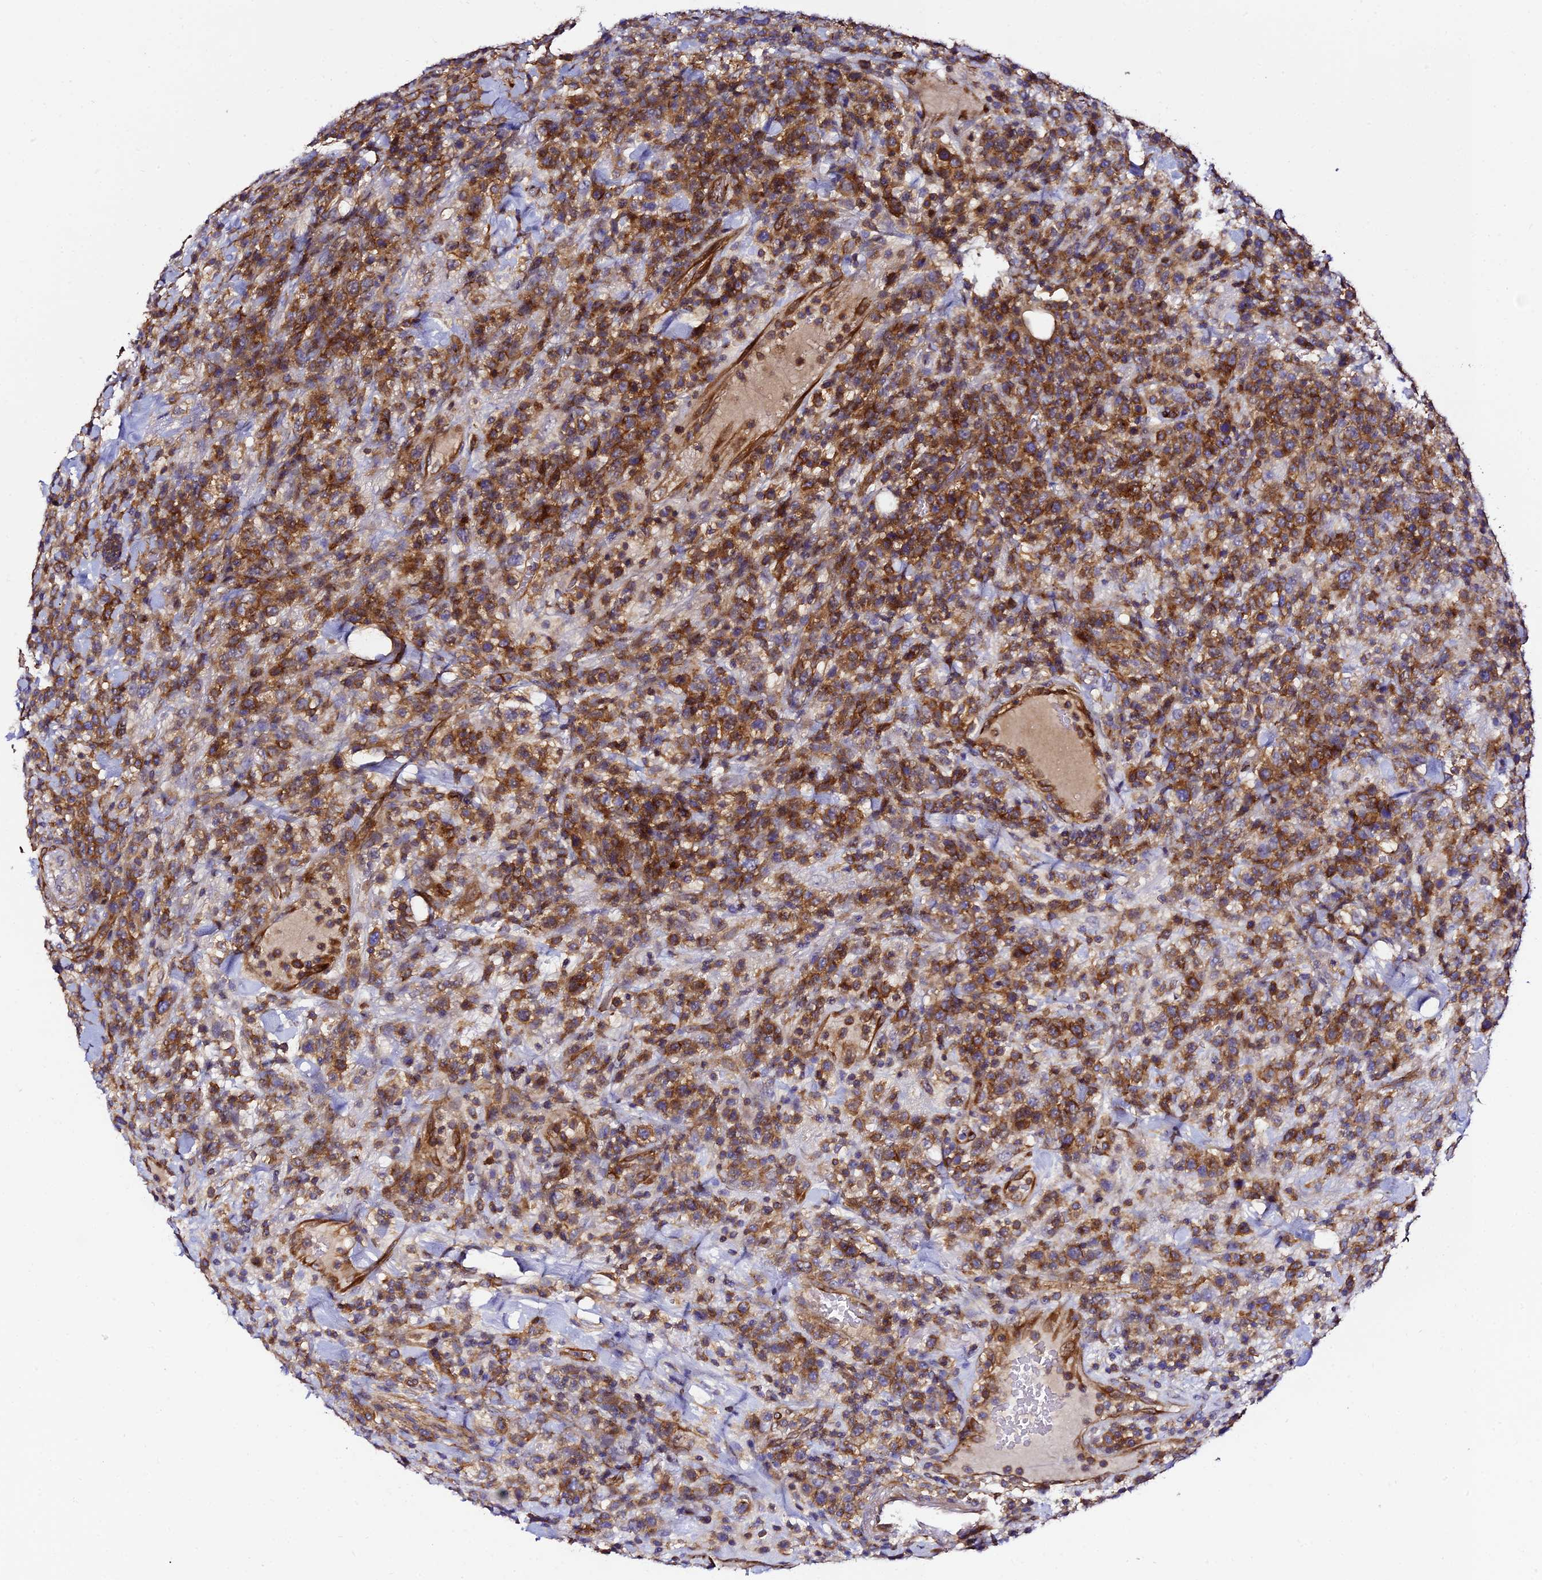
{"staining": {"intensity": "strong", "quantity": ">75%", "location": "cytoplasmic/membranous"}, "tissue": "lymphoma", "cell_type": "Tumor cells", "image_type": "cancer", "snomed": [{"axis": "morphology", "description": "Malignant lymphoma, non-Hodgkin's type, High grade"}, {"axis": "topography", "description": "Colon"}], "caption": "DAB (3,3'-diaminobenzidine) immunohistochemical staining of lymphoma exhibits strong cytoplasmic/membranous protein positivity in about >75% of tumor cells.", "gene": "TRPV2", "patient": {"sex": "female", "age": 53}}